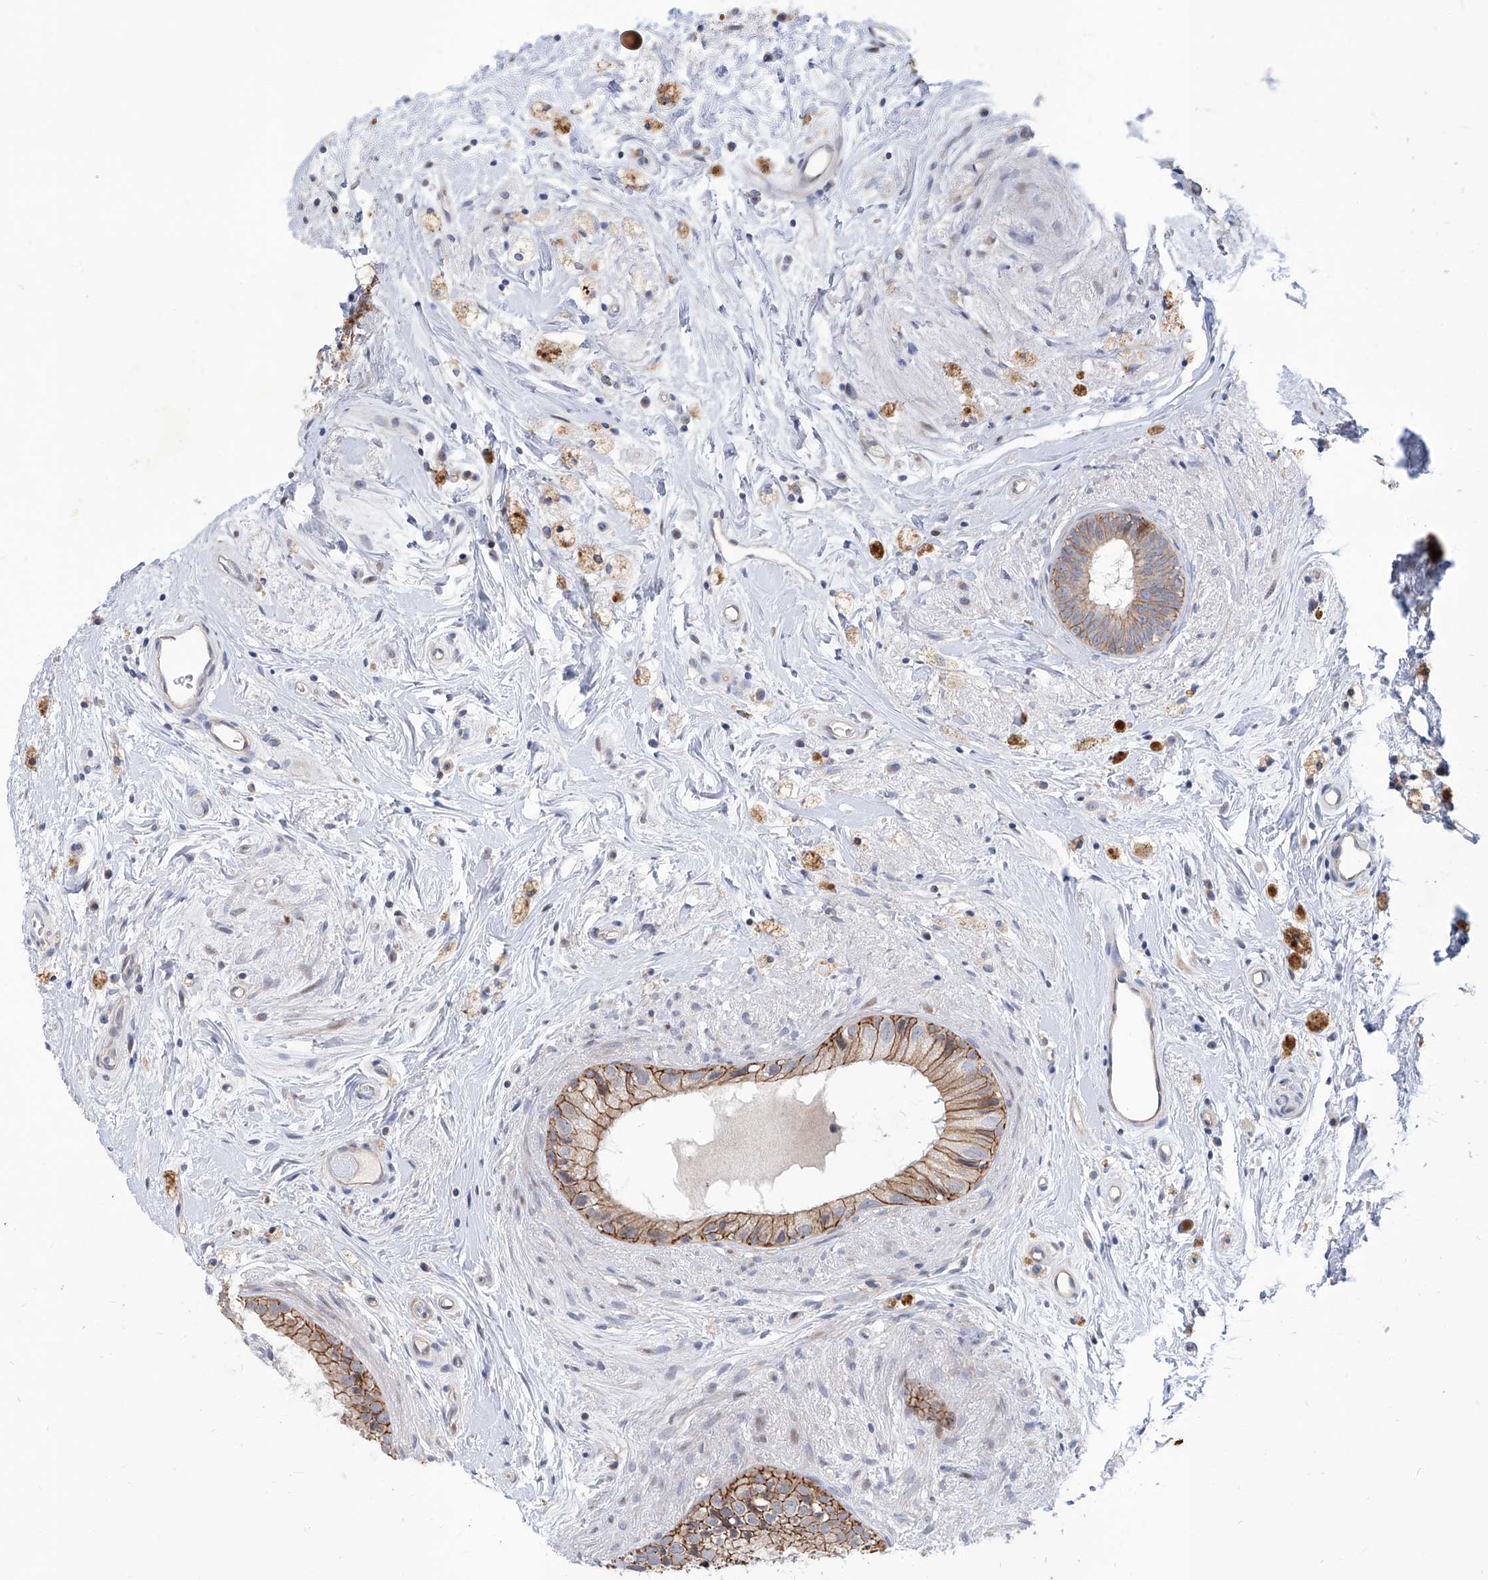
{"staining": {"intensity": "moderate", "quantity": ">75%", "location": "cytoplasmic/membranous"}, "tissue": "epididymis", "cell_type": "Glandular cells", "image_type": "normal", "snomed": [{"axis": "morphology", "description": "Normal tissue, NOS"}, {"axis": "topography", "description": "Epididymis"}], "caption": "Moderate cytoplasmic/membranous protein staining is present in about >75% of glandular cells in epididymis. The protein of interest is shown in brown color, while the nuclei are stained blue.", "gene": "LRRC1", "patient": {"sex": "male", "age": 80}}